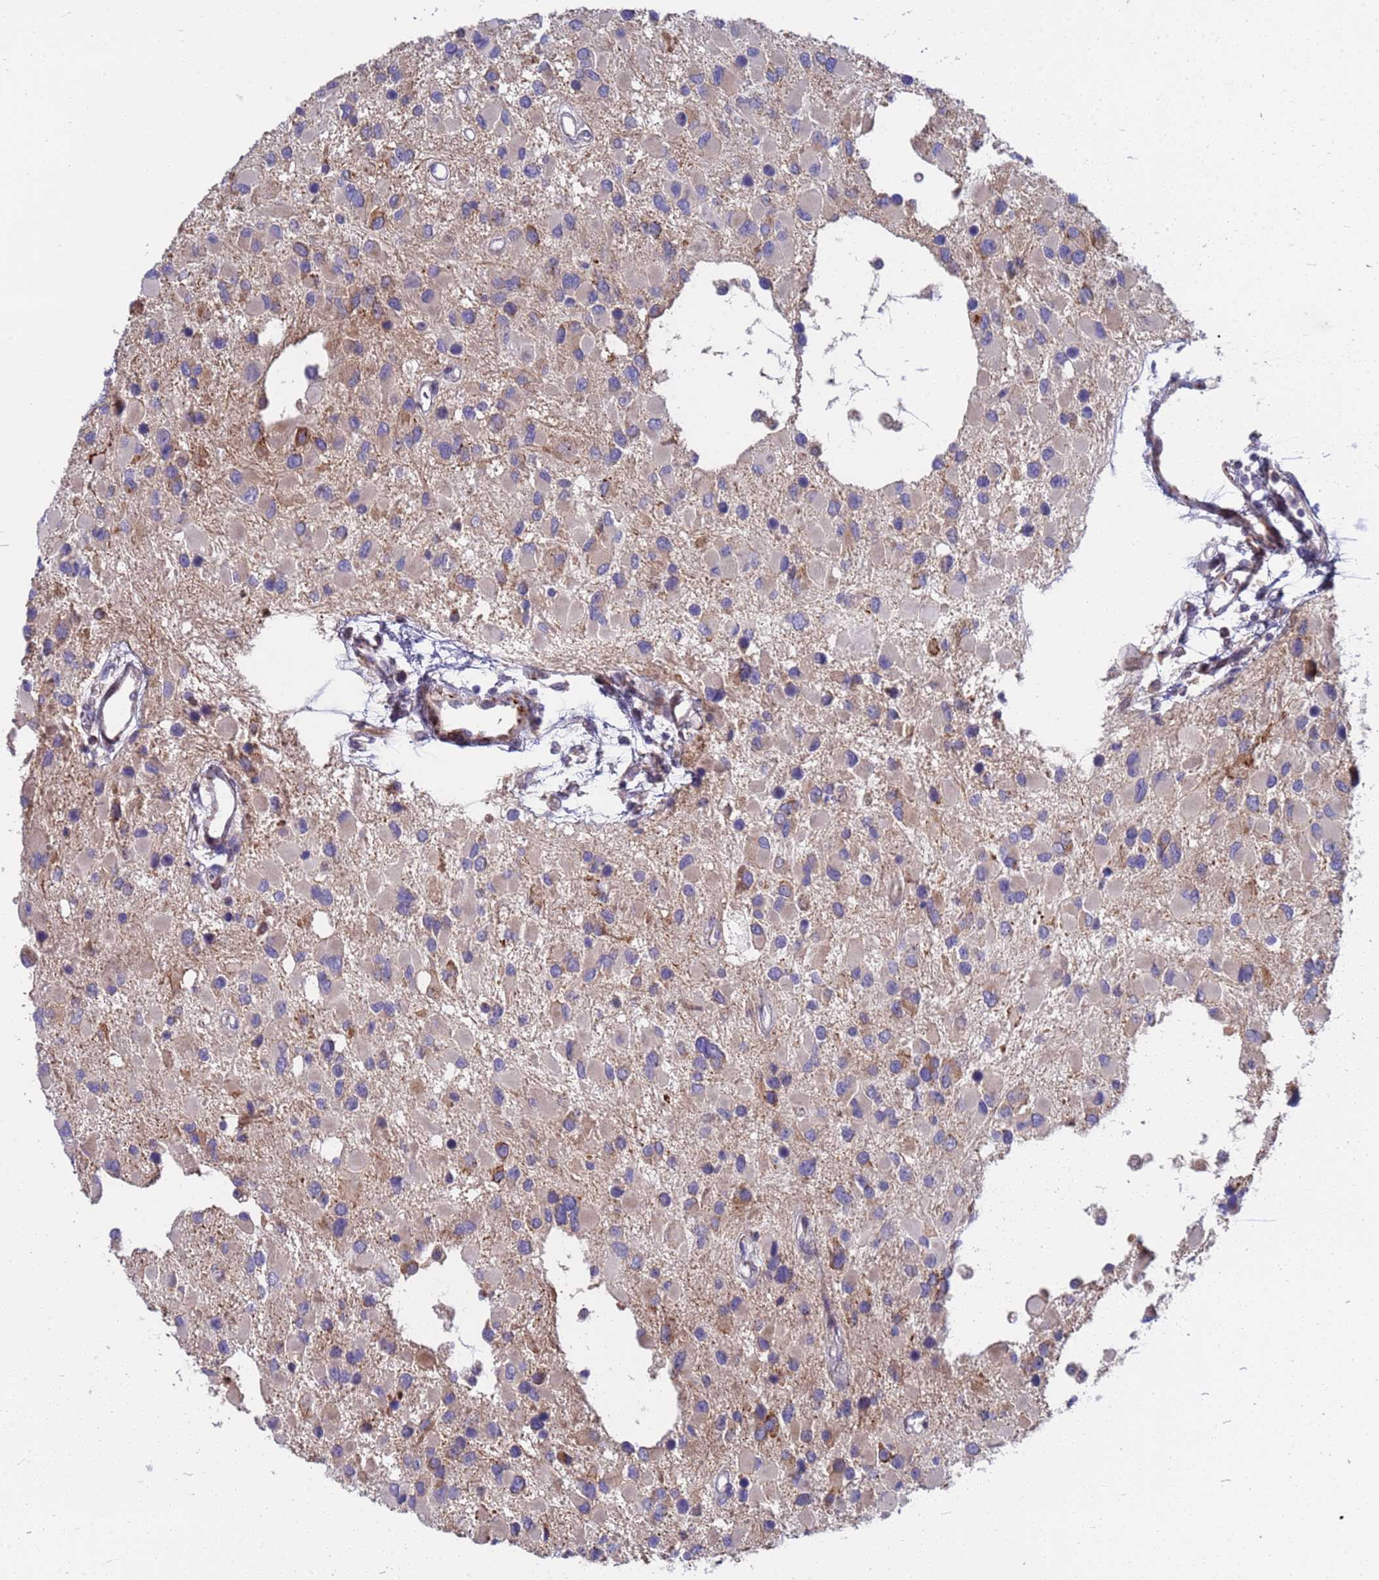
{"staining": {"intensity": "moderate", "quantity": "<25%", "location": "cytoplasmic/membranous"}, "tissue": "glioma", "cell_type": "Tumor cells", "image_type": "cancer", "snomed": [{"axis": "morphology", "description": "Glioma, malignant, High grade"}, {"axis": "topography", "description": "Brain"}], "caption": "Glioma tissue exhibits moderate cytoplasmic/membranous expression in approximately <25% of tumor cells, visualized by immunohistochemistry.", "gene": "ENOSF1", "patient": {"sex": "male", "age": 53}}